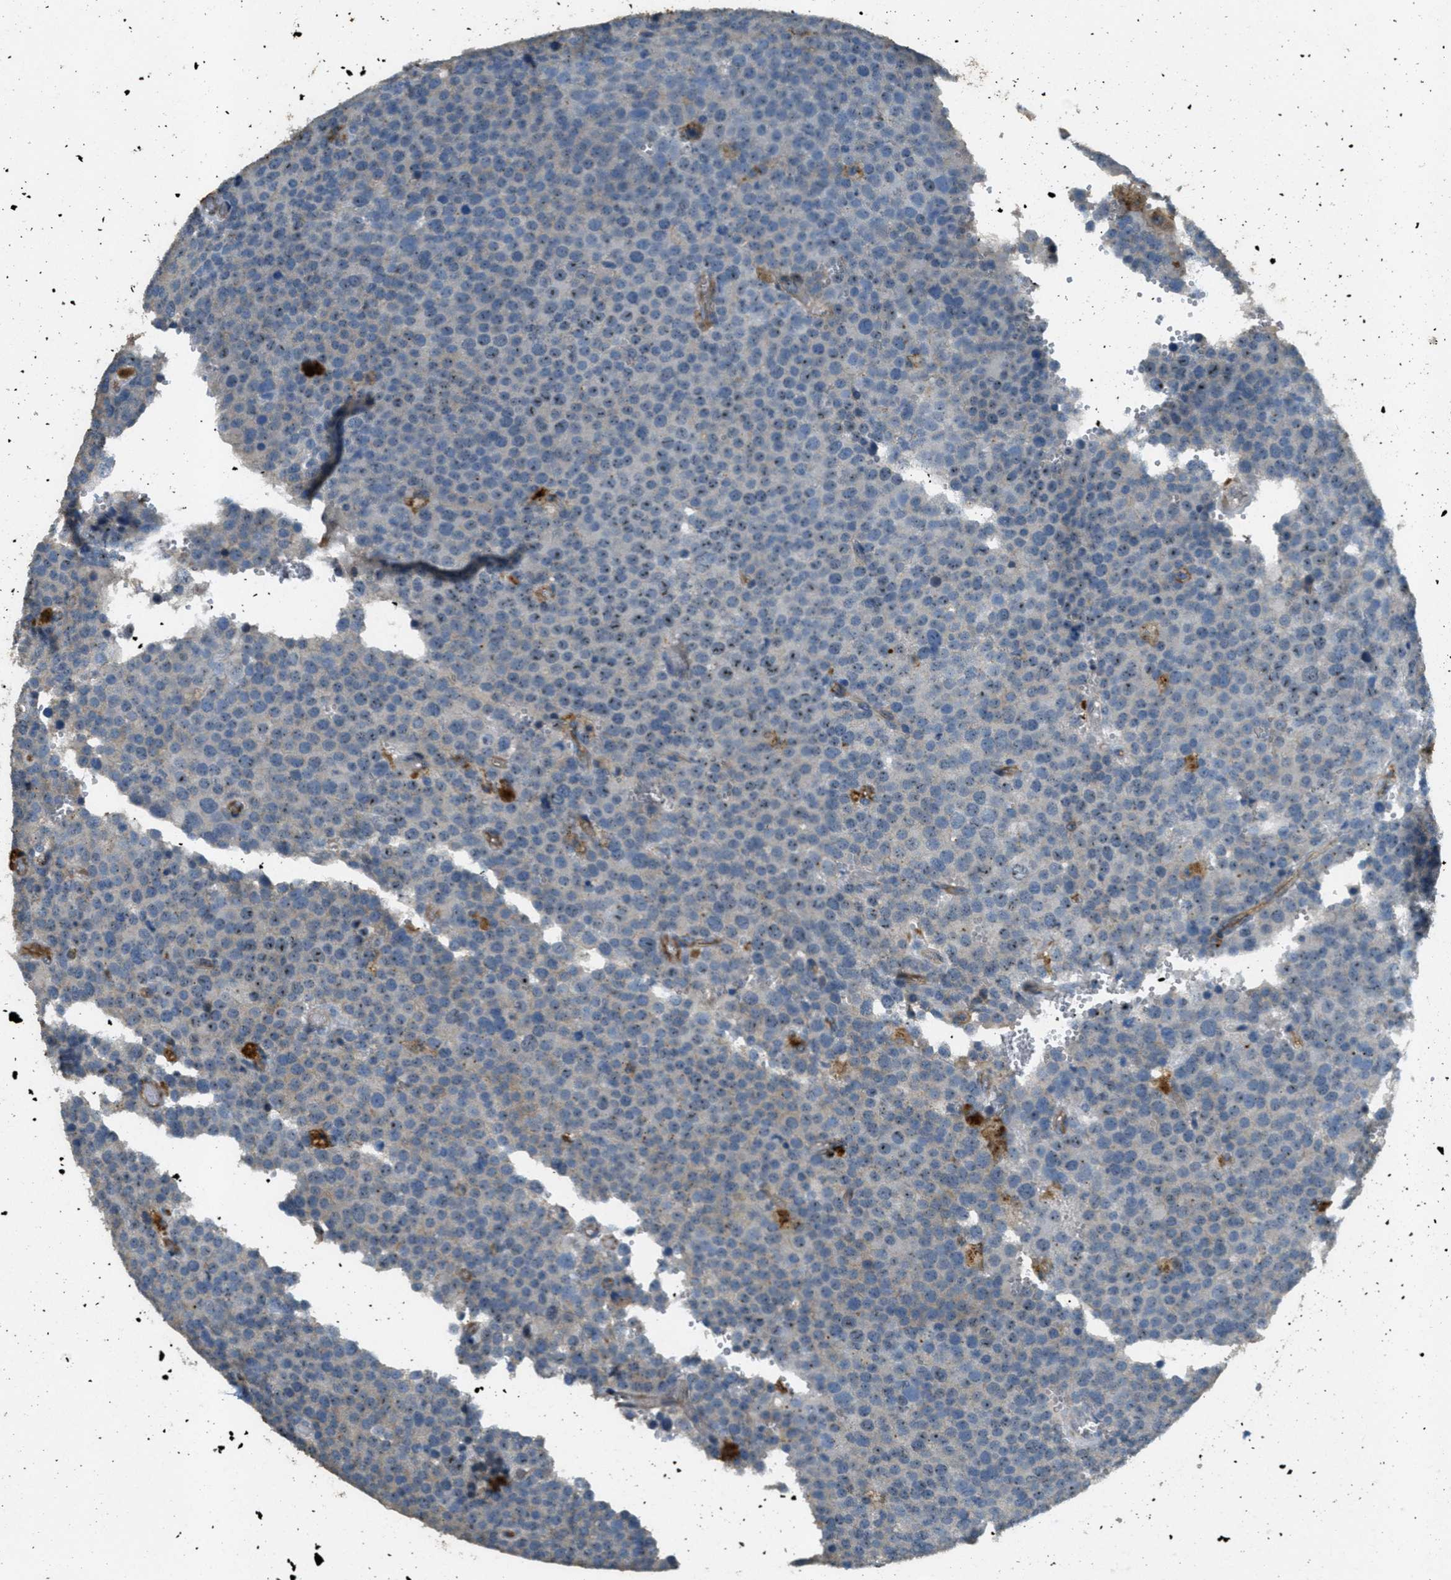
{"staining": {"intensity": "moderate", "quantity": "25%-75%", "location": "nuclear"}, "tissue": "testis cancer", "cell_type": "Tumor cells", "image_type": "cancer", "snomed": [{"axis": "morphology", "description": "Normal tissue, NOS"}, {"axis": "morphology", "description": "Seminoma, NOS"}, {"axis": "topography", "description": "Testis"}], "caption": "Human testis cancer (seminoma) stained for a protein (brown) reveals moderate nuclear positive positivity in approximately 25%-75% of tumor cells.", "gene": "OSMR", "patient": {"sex": "male", "age": 71}}